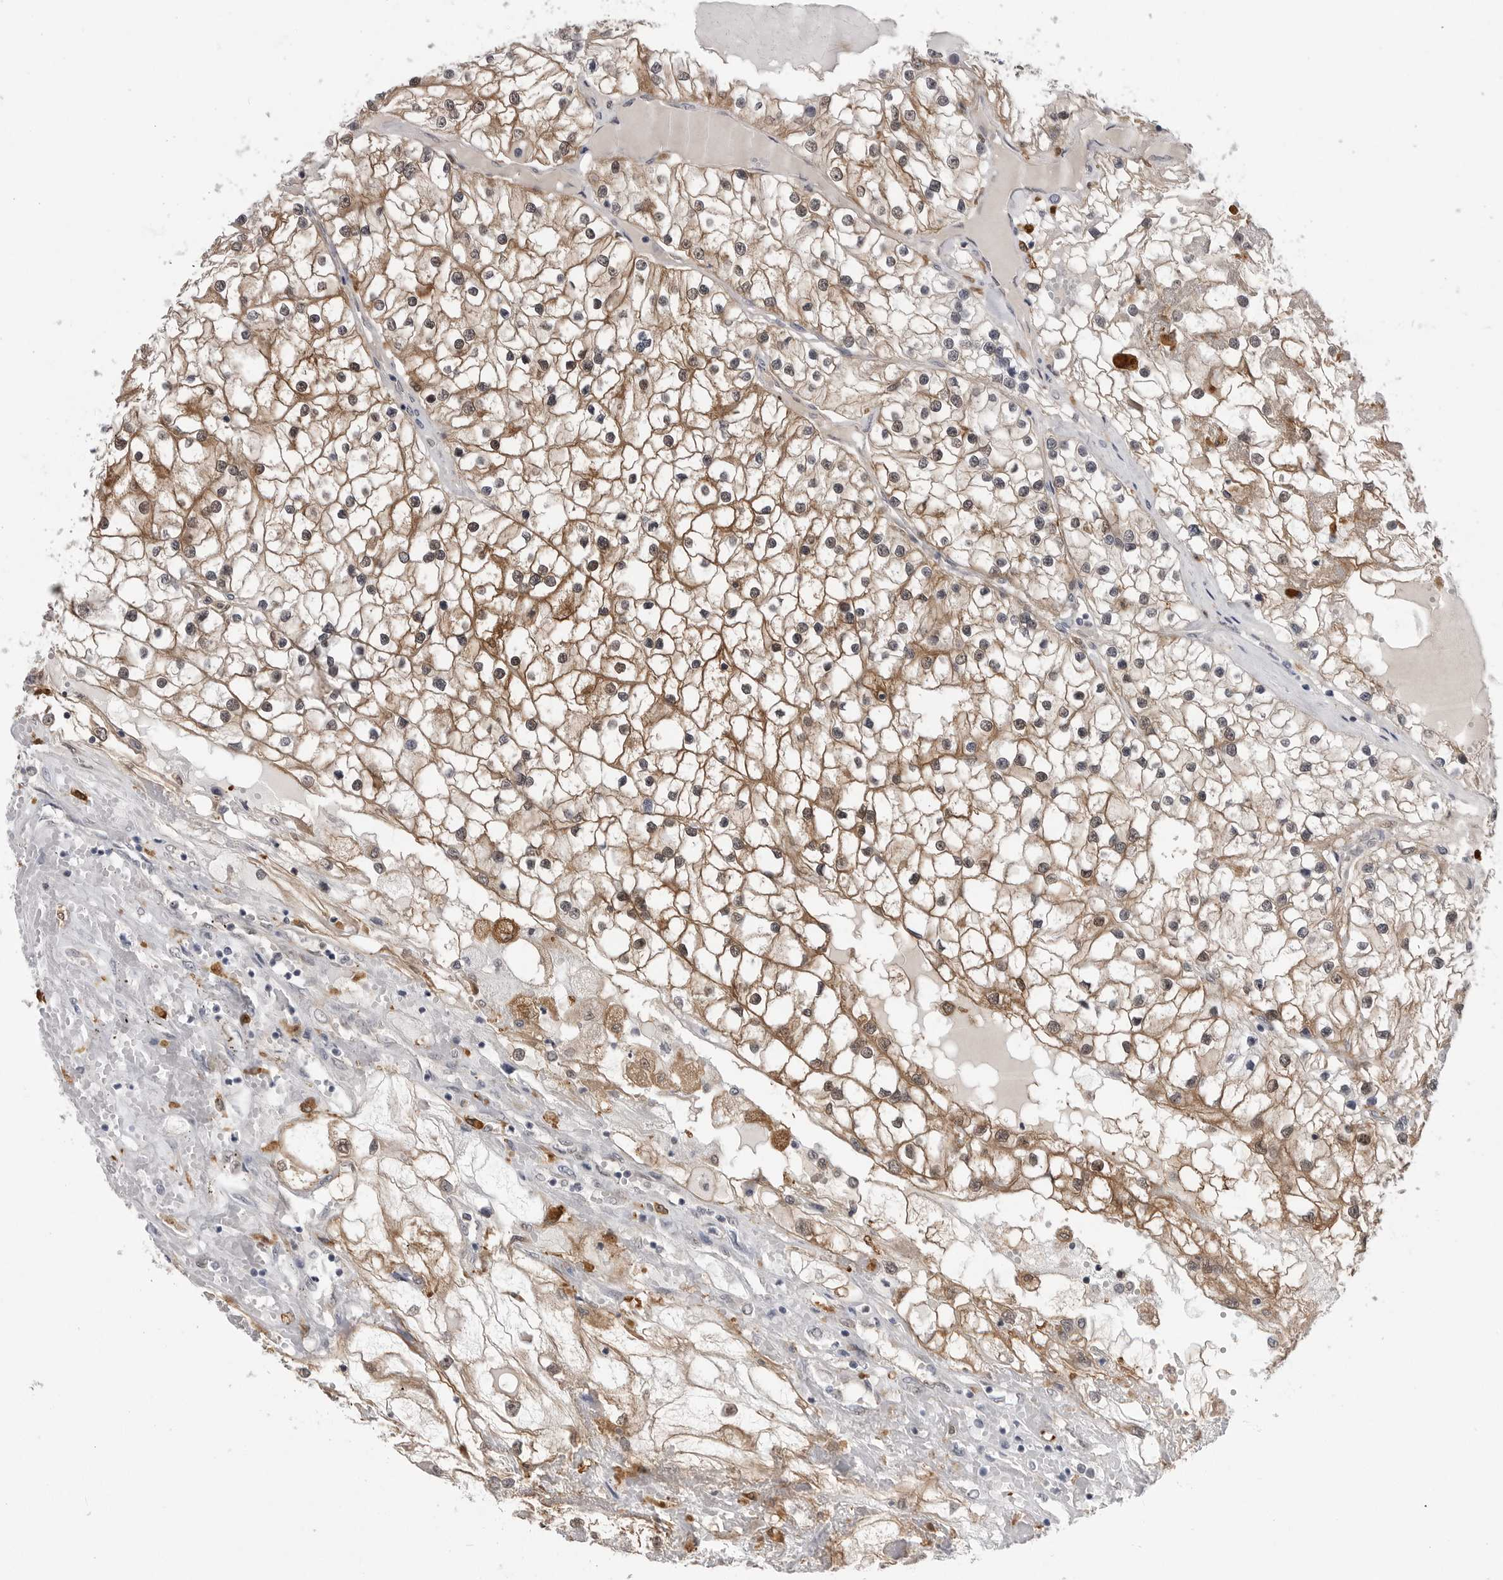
{"staining": {"intensity": "moderate", "quantity": ">75%", "location": "cytoplasmic/membranous,nuclear"}, "tissue": "renal cancer", "cell_type": "Tumor cells", "image_type": "cancer", "snomed": [{"axis": "morphology", "description": "Adenocarcinoma, NOS"}, {"axis": "topography", "description": "Kidney"}], "caption": "Renal adenocarcinoma stained with DAB (3,3'-diaminobenzidine) immunohistochemistry (IHC) exhibits medium levels of moderate cytoplasmic/membranous and nuclear positivity in about >75% of tumor cells.", "gene": "PNPO", "patient": {"sex": "male", "age": 68}}